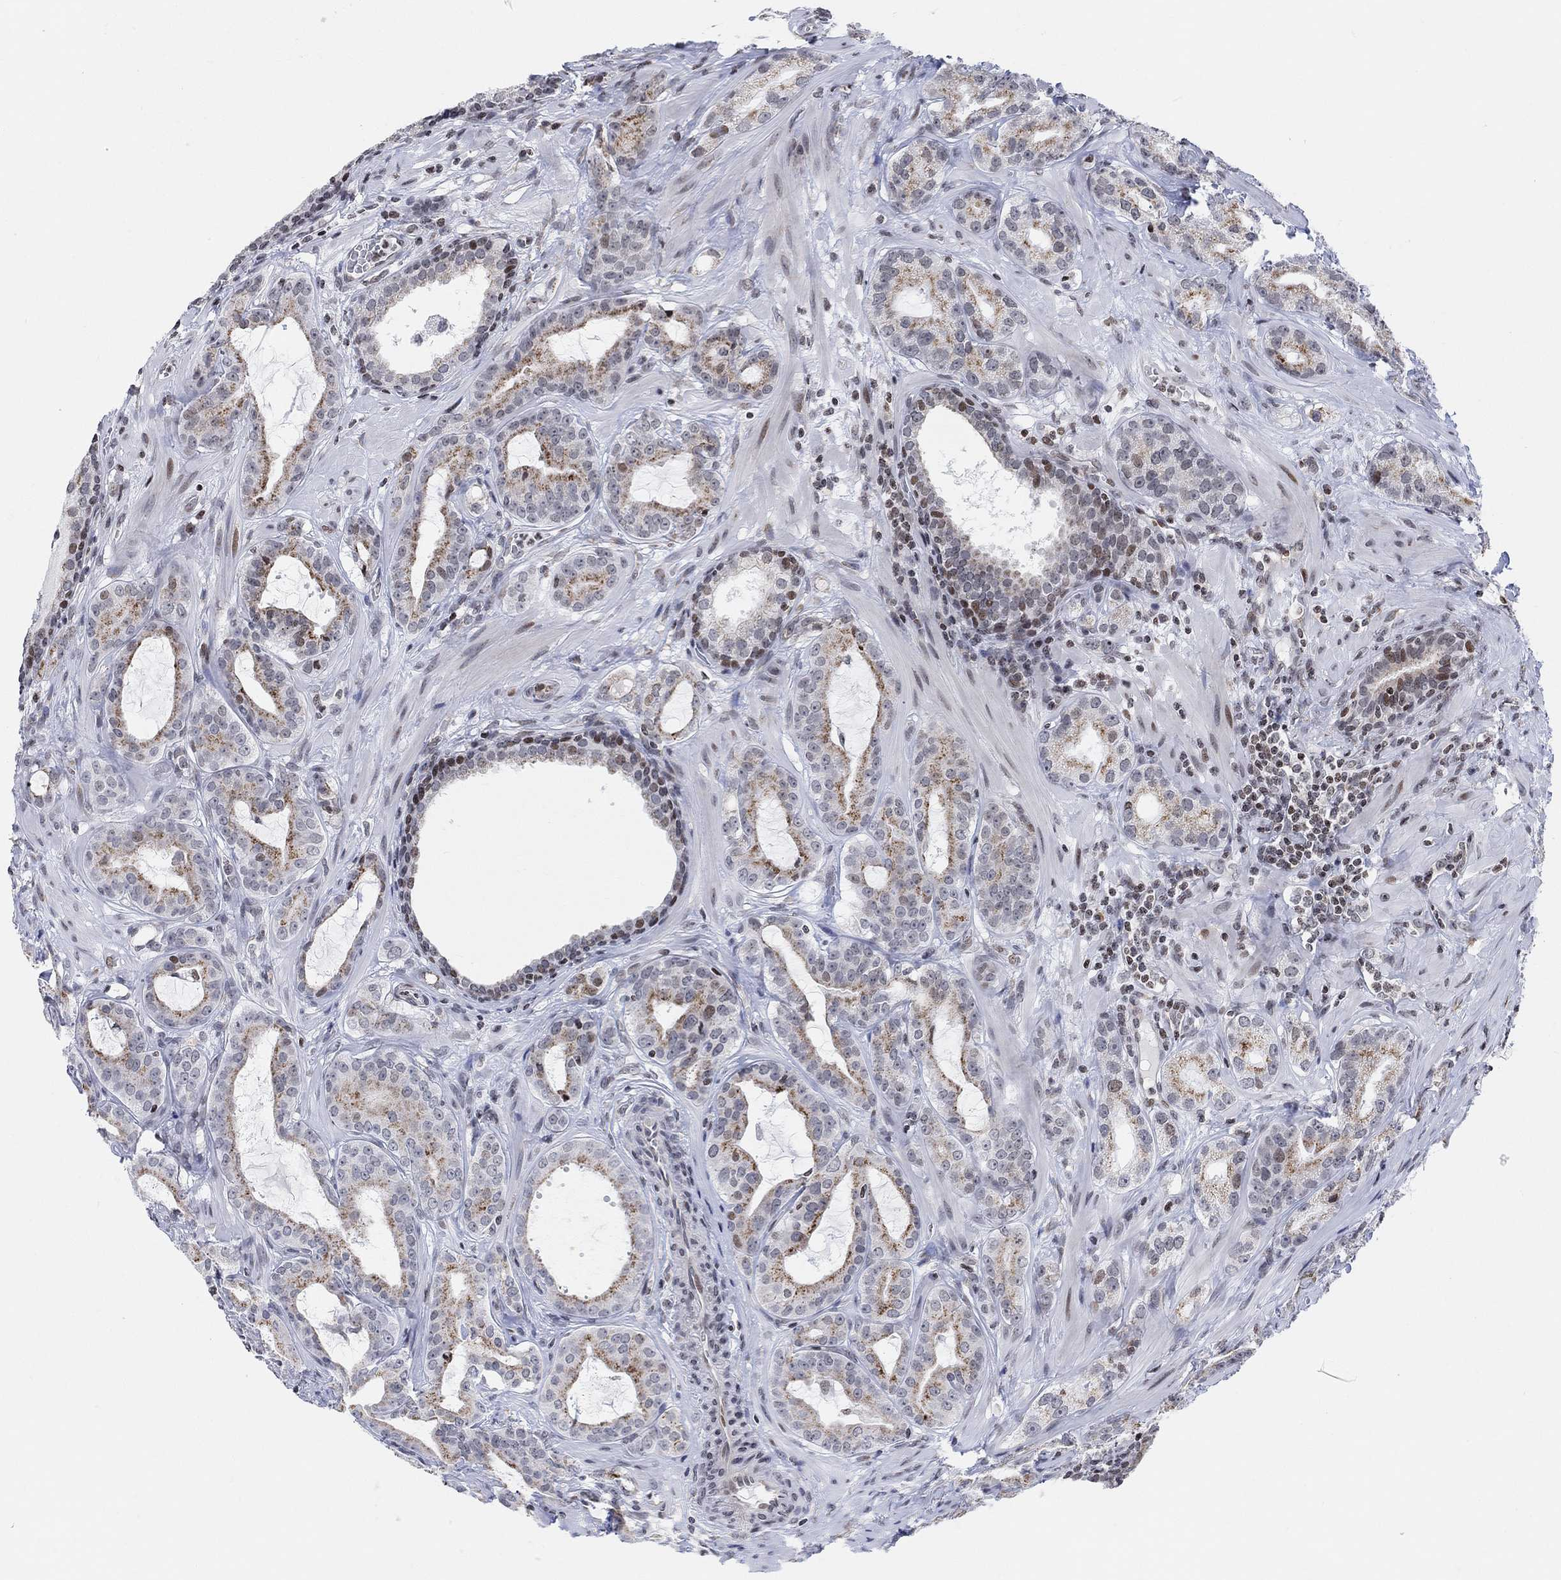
{"staining": {"intensity": "moderate", "quantity": "25%-75%", "location": "cytoplasmic/membranous"}, "tissue": "prostate cancer", "cell_type": "Tumor cells", "image_type": "cancer", "snomed": [{"axis": "morphology", "description": "Adenocarcinoma, NOS"}, {"axis": "topography", "description": "Prostate"}], "caption": "Adenocarcinoma (prostate) stained for a protein displays moderate cytoplasmic/membranous positivity in tumor cells.", "gene": "ABHD14A", "patient": {"sex": "male", "age": 69}}